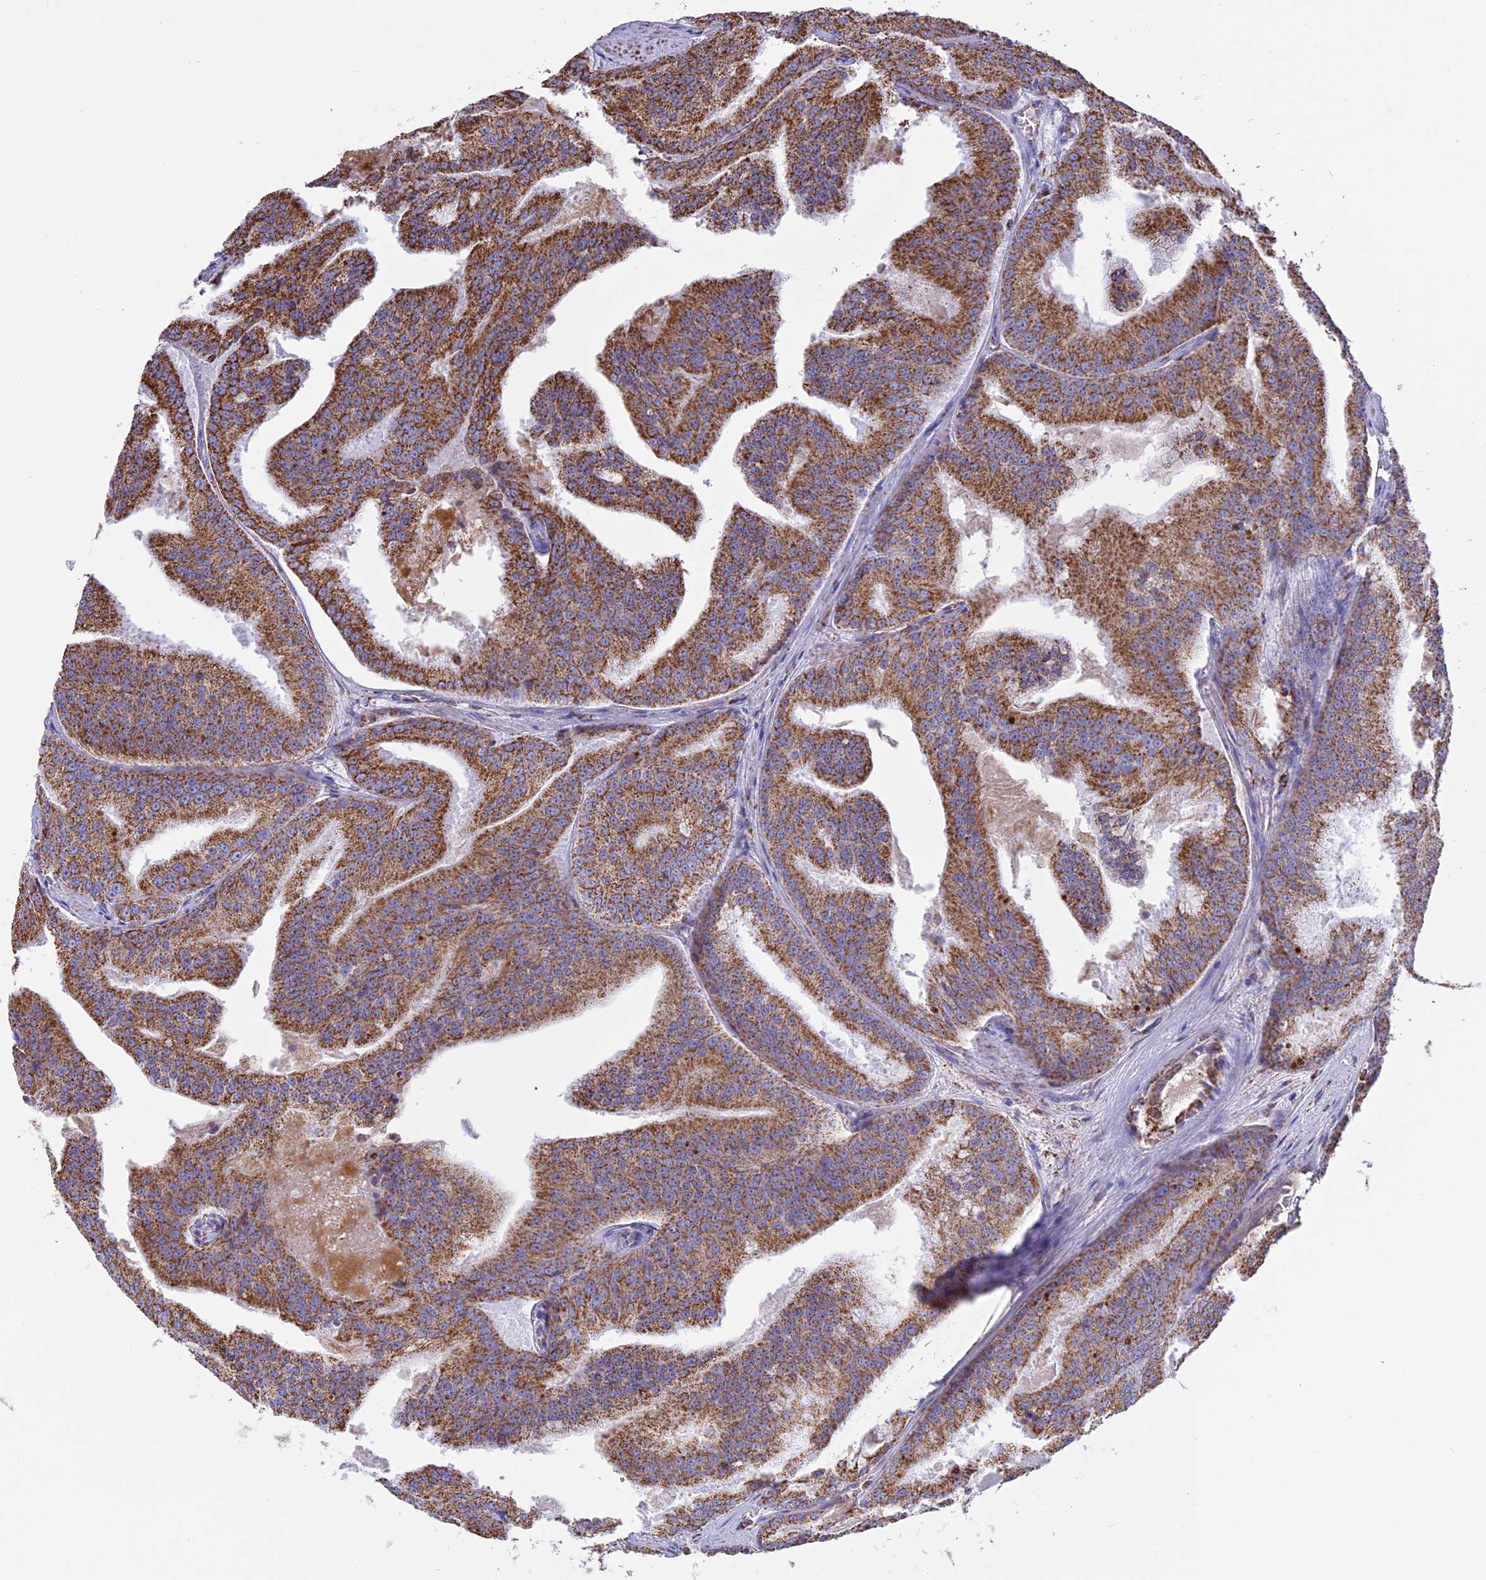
{"staining": {"intensity": "moderate", "quantity": ">75%", "location": "cytoplasmic/membranous"}, "tissue": "prostate cancer", "cell_type": "Tumor cells", "image_type": "cancer", "snomed": [{"axis": "morphology", "description": "Adenocarcinoma, High grade"}, {"axis": "topography", "description": "Prostate"}], "caption": "Protein expression analysis of human prostate high-grade adenocarcinoma reveals moderate cytoplasmic/membranous expression in about >75% of tumor cells.", "gene": "KCNG1", "patient": {"sex": "male", "age": 61}}